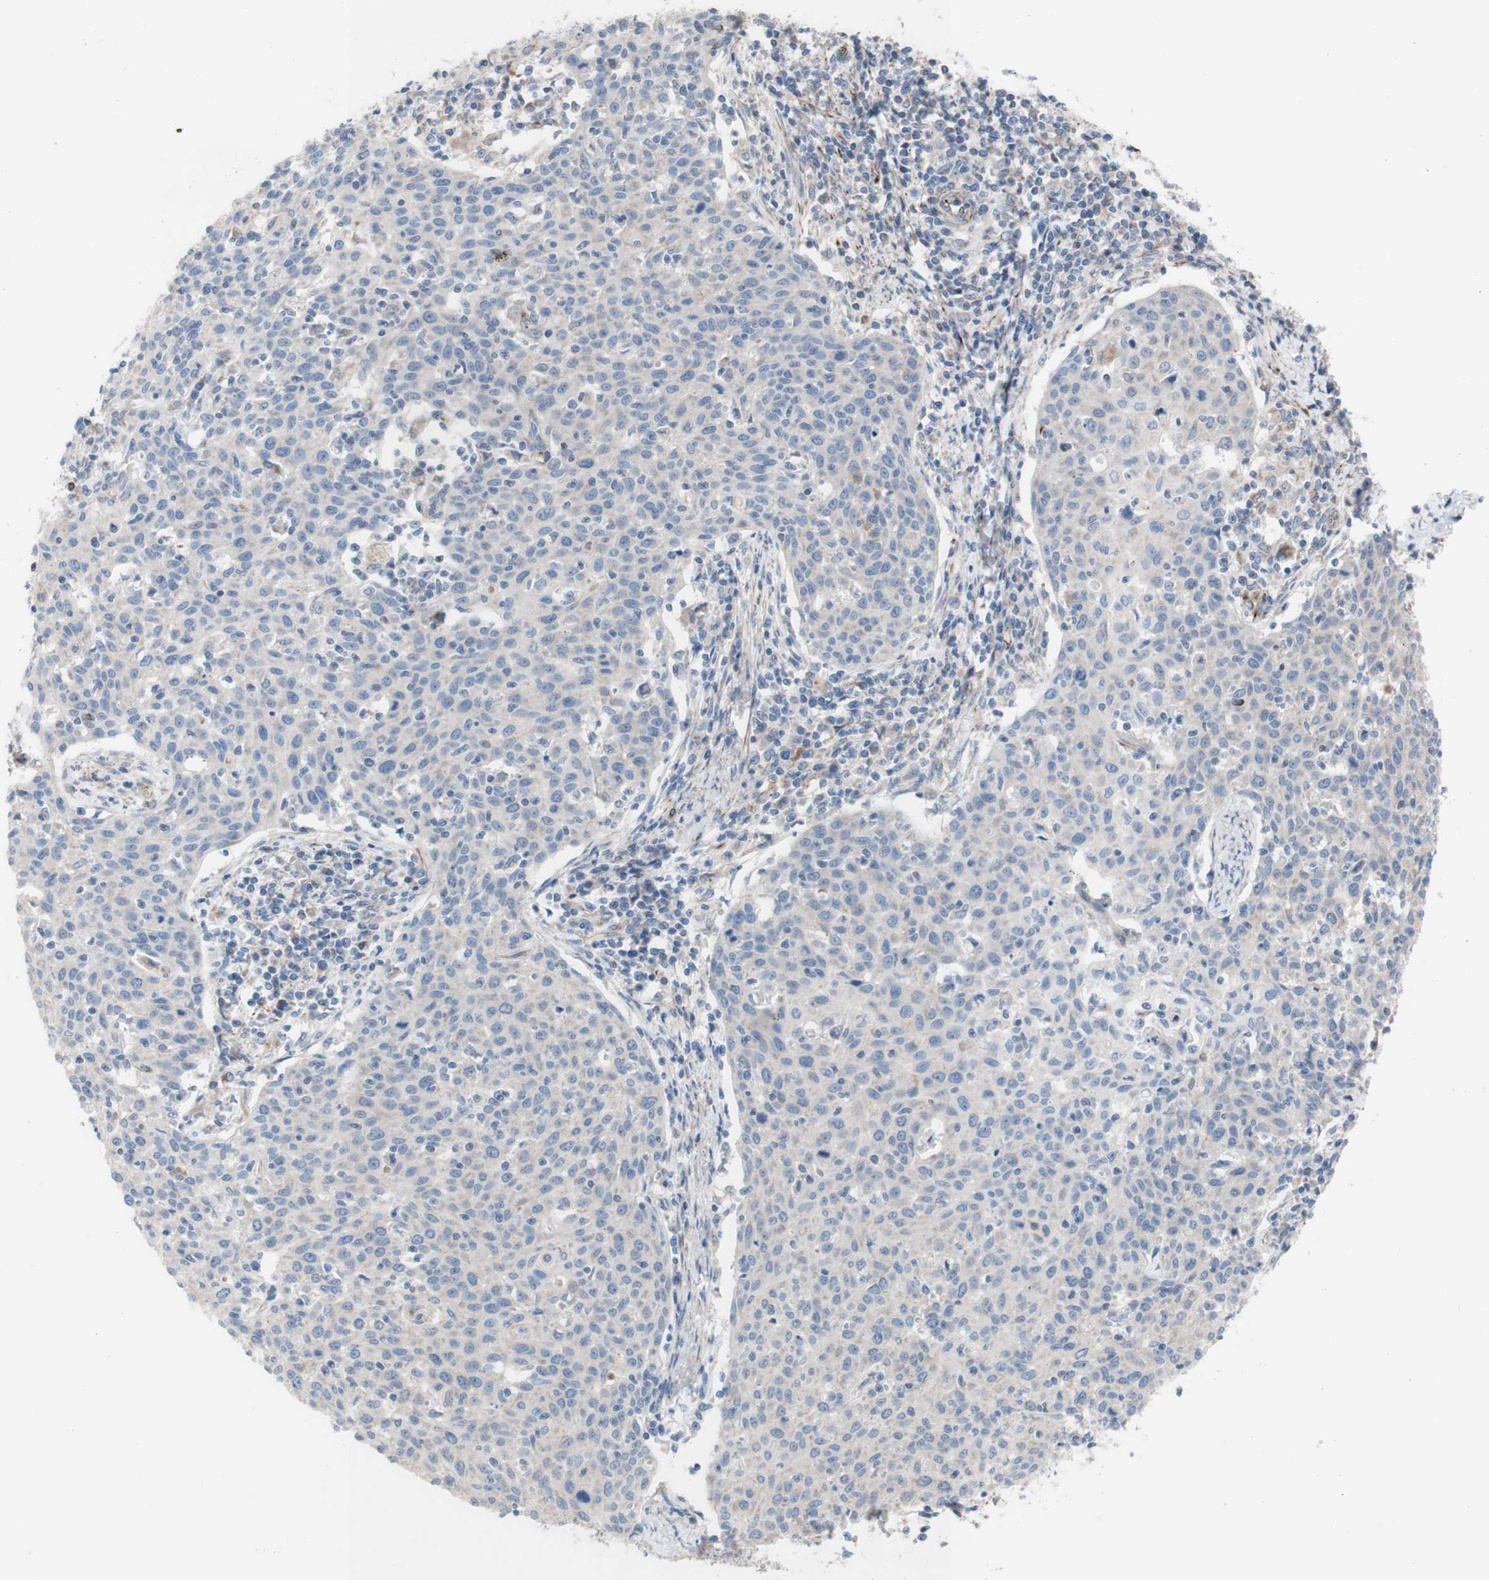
{"staining": {"intensity": "negative", "quantity": "none", "location": "none"}, "tissue": "cervical cancer", "cell_type": "Tumor cells", "image_type": "cancer", "snomed": [{"axis": "morphology", "description": "Squamous cell carcinoma, NOS"}, {"axis": "topography", "description": "Cervix"}], "caption": "An image of human cervical cancer is negative for staining in tumor cells. Brightfield microscopy of IHC stained with DAB (3,3'-diaminobenzidine) (brown) and hematoxylin (blue), captured at high magnification.", "gene": "AGPAT5", "patient": {"sex": "female", "age": 38}}